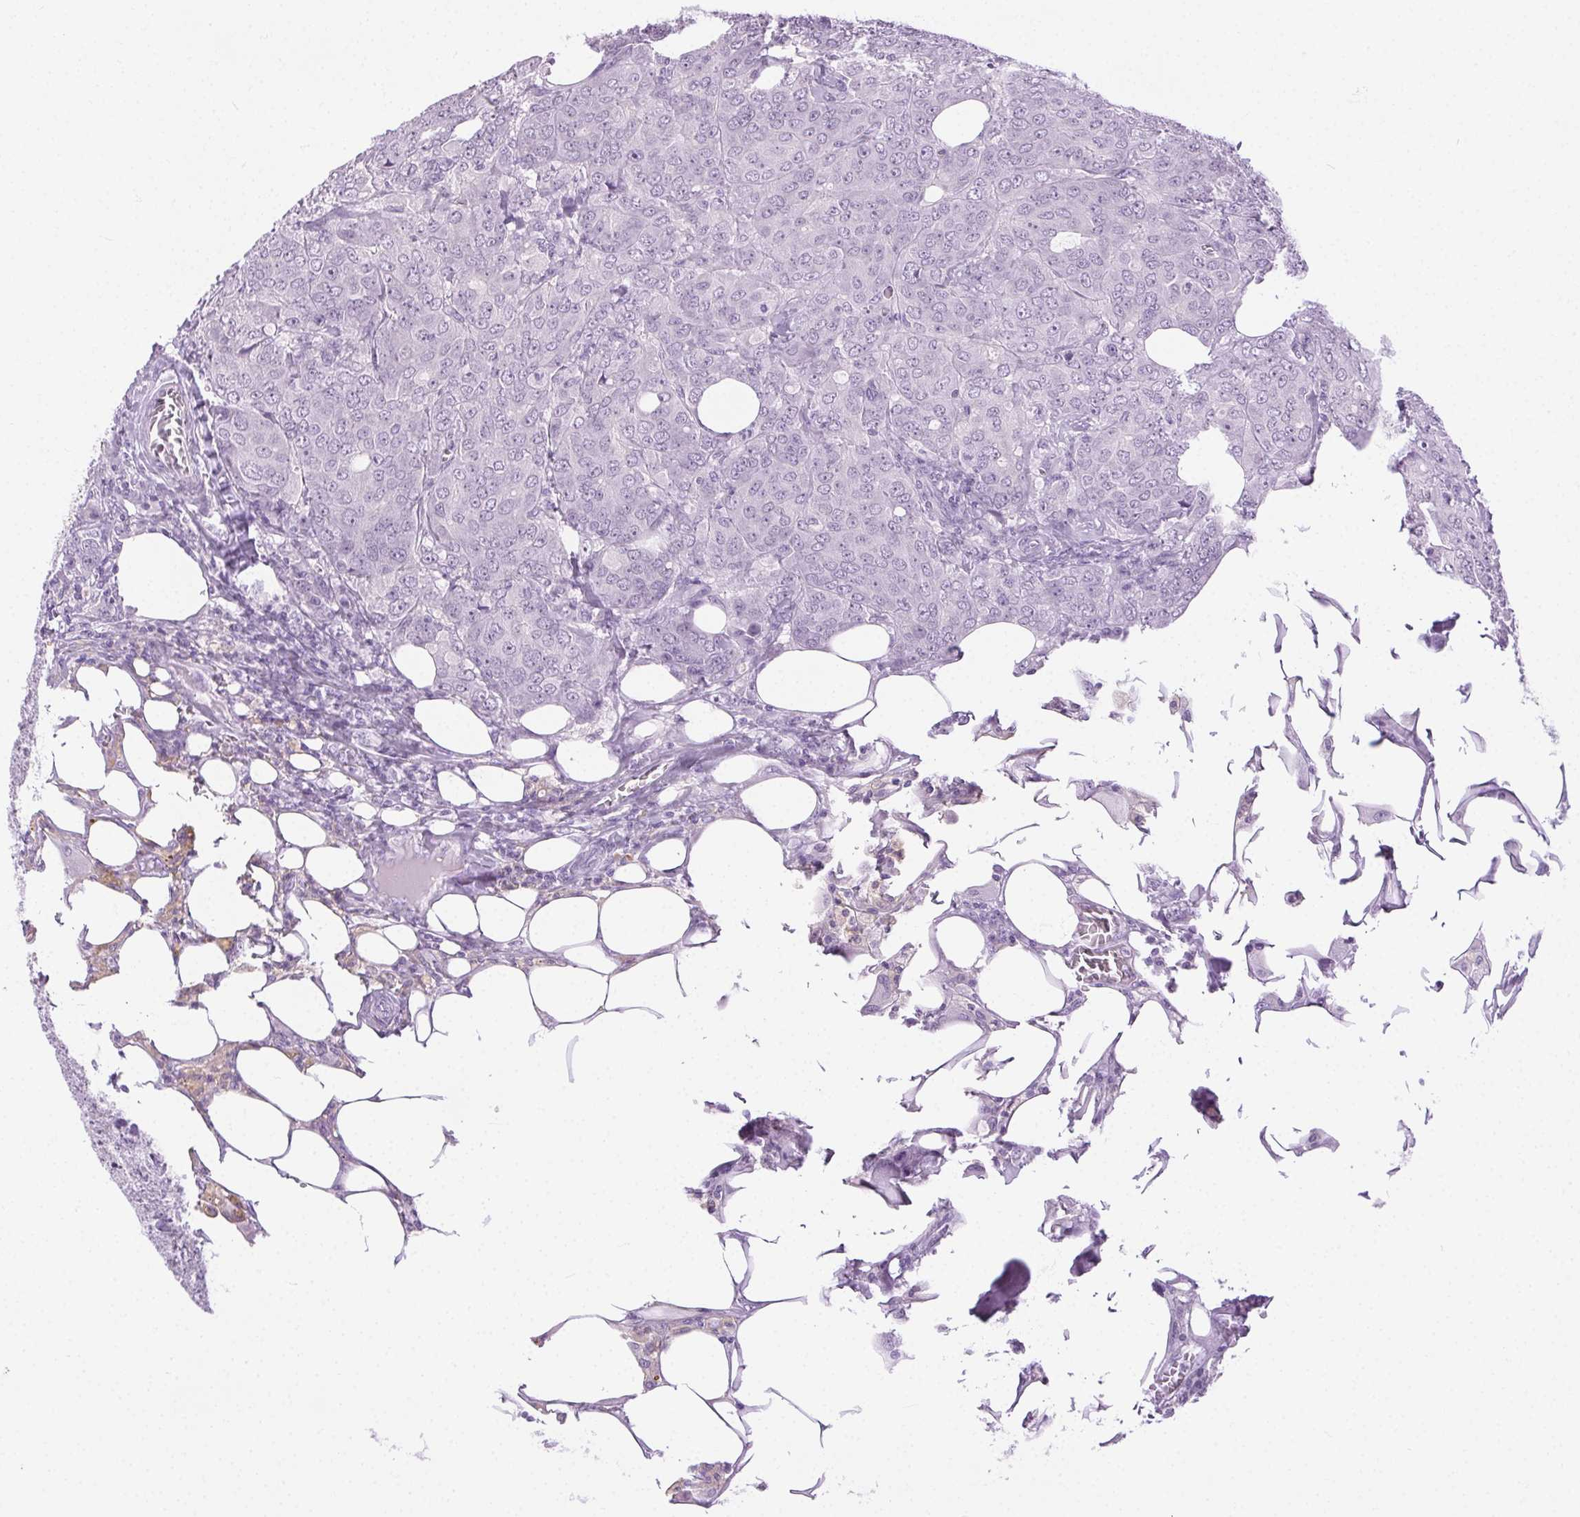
{"staining": {"intensity": "negative", "quantity": "none", "location": "none"}, "tissue": "breast cancer", "cell_type": "Tumor cells", "image_type": "cancer", "snomed": [{"axis": "morphology", "description": "Duct carcinoma"}, {"axis": "topography", "description": "Breast"}], "caption": "Tumor cells are negative for brown protein staining in breast infiltrating ductal carcinoma.", "gene": "C20orf85", "patient": {"sex": "female", "age": 43}}